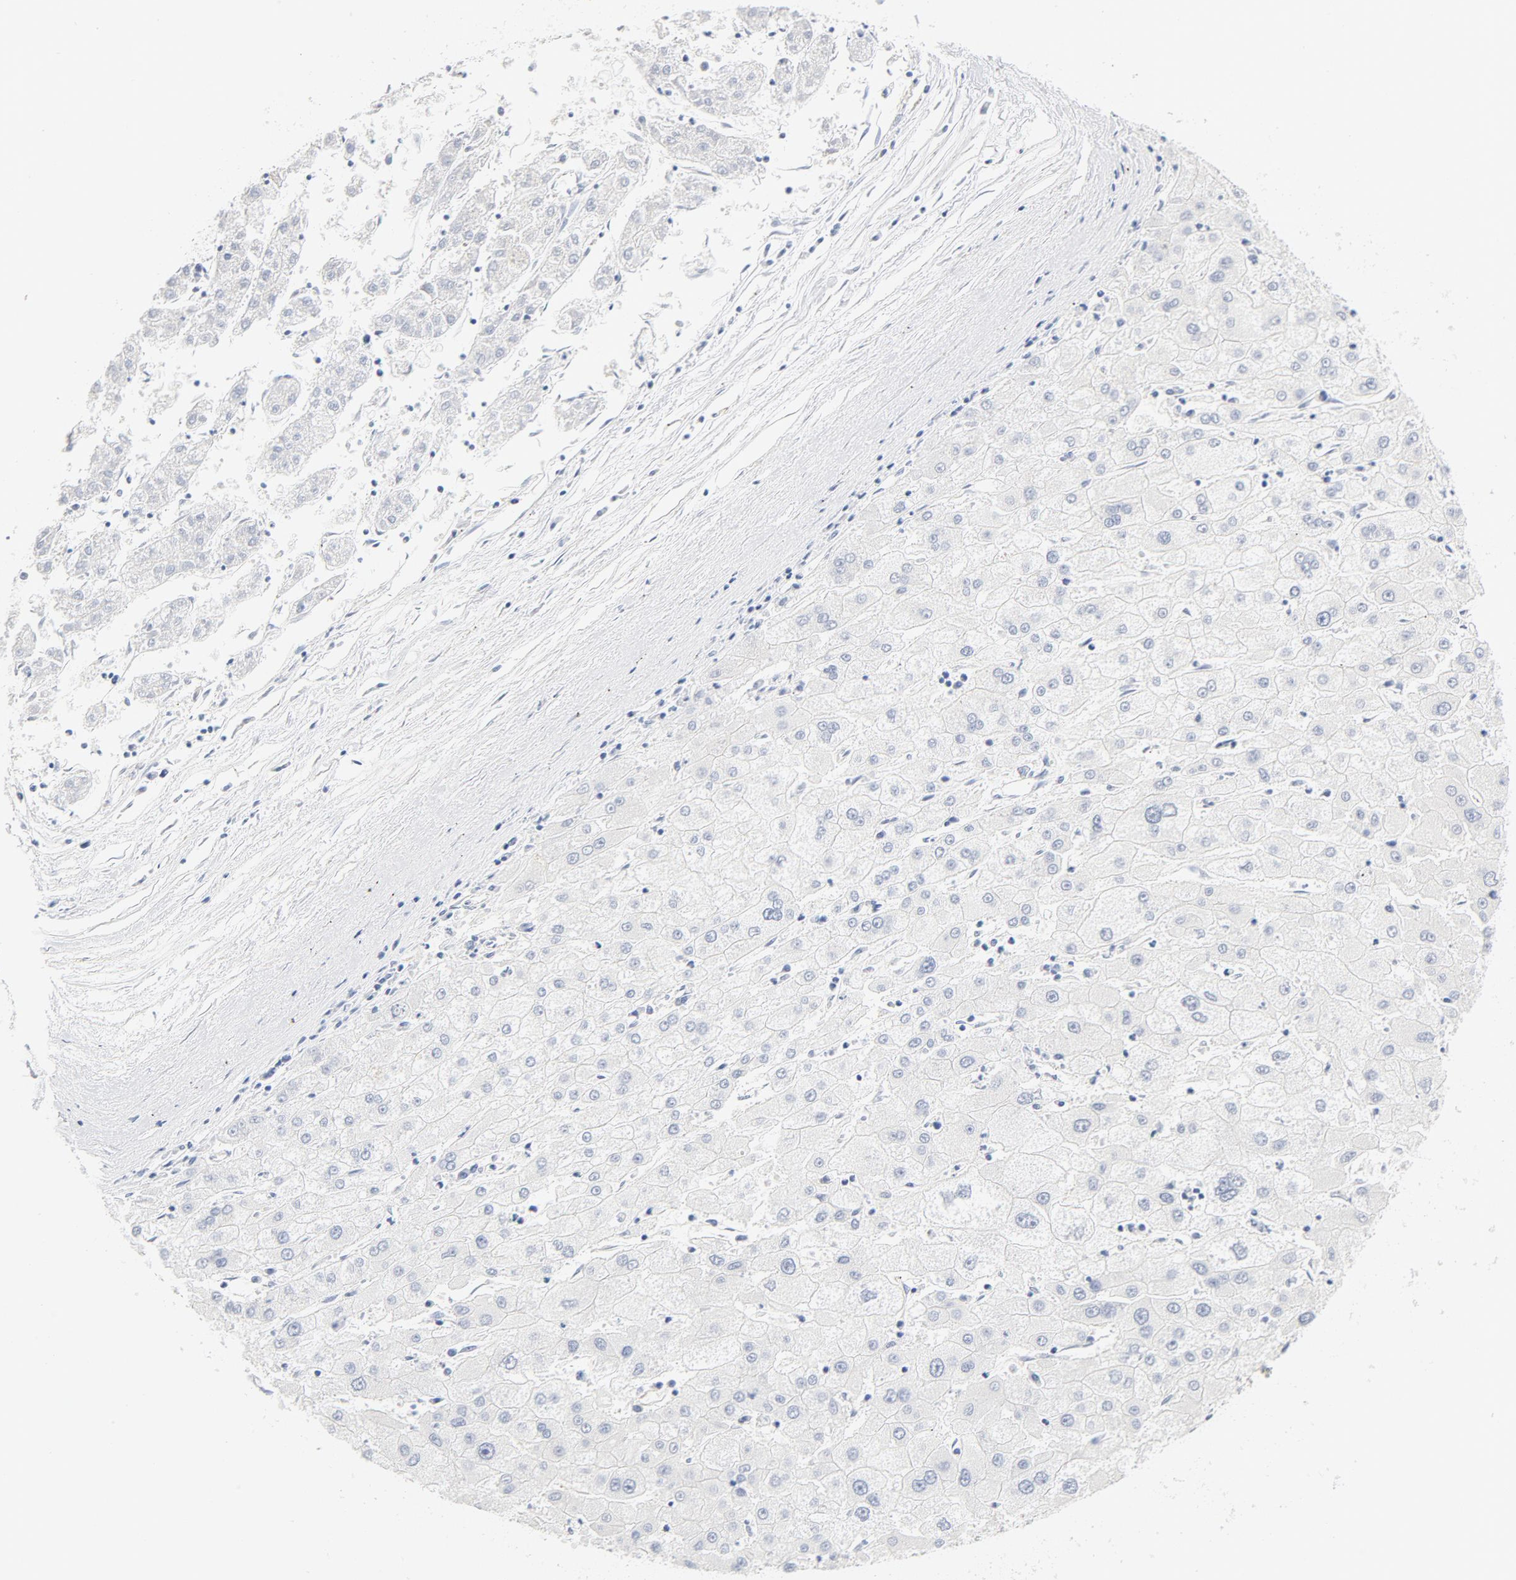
{"staining": {"intensity": "negative", "quantity": "none", "location": "none"}, "tissue": "liver cancer", "cell_type": "Tumor cells", "image_type": "cancer", "snomed": [{"axis": "morphology", "description": "Carcinoma, Hepatocellular, NOS"}, {"axis": "topography", "description": "Liver"}], "caption": "Immunohistochemistry image of human liver hepatocellular carcinoma stained for a protein (brown), which exhibits no staining in tumor cells.", "gene": "DYNC1H1", "patient": {"sex": "male", "age": 72}}